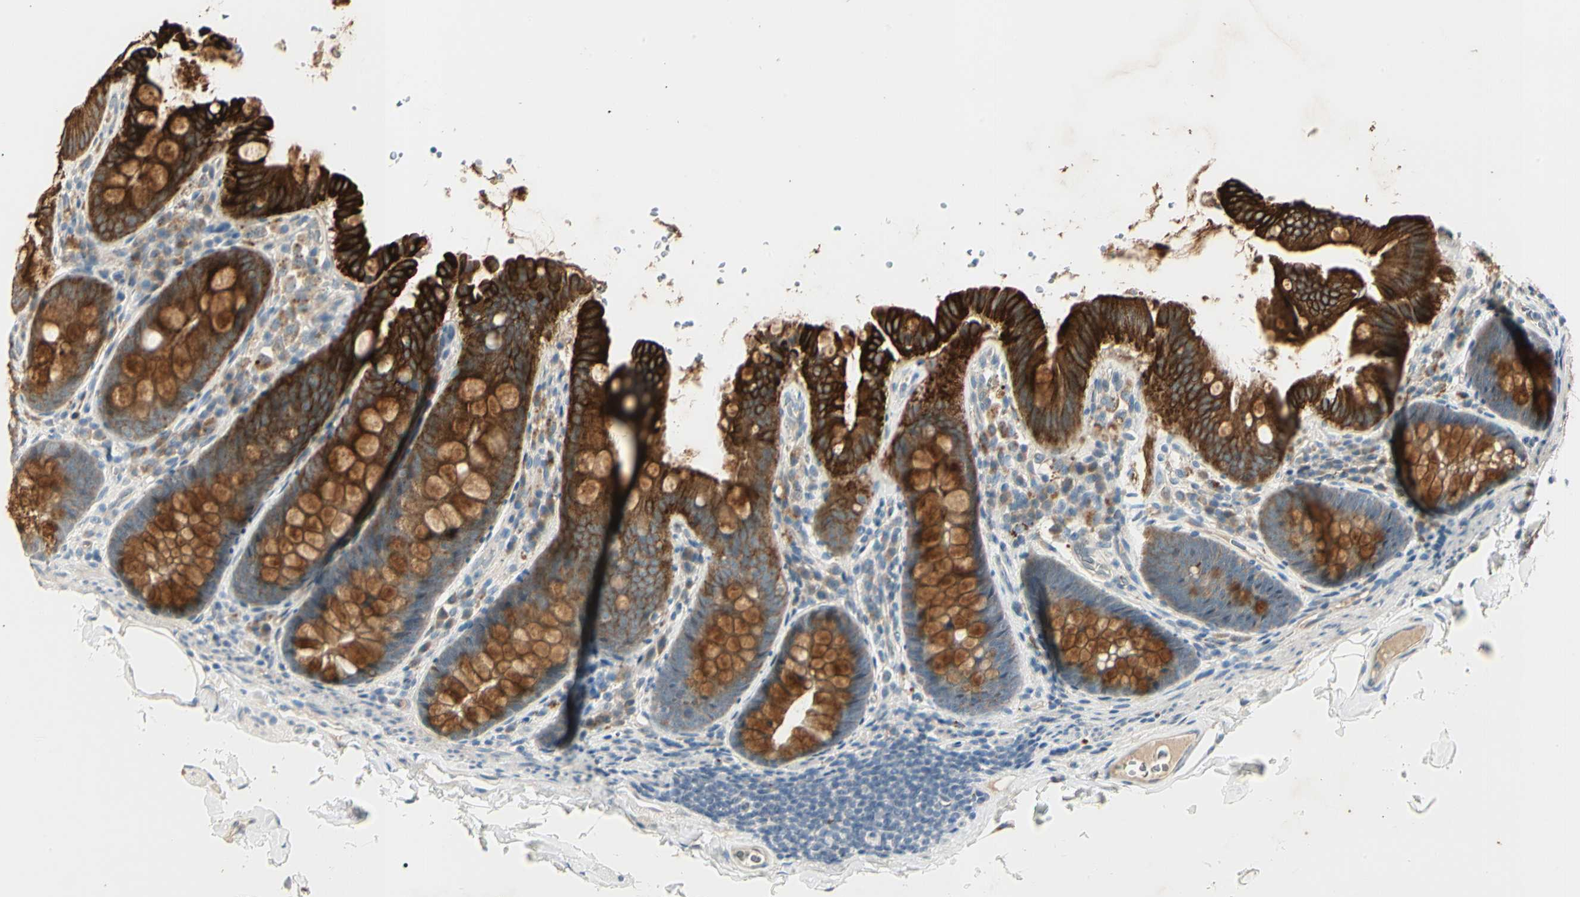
{"staining": {"intensity": "weak", "quantity": ">75%", "location": "cytoplasmic/membranous"}, "tissue": "colon", "cell_type": "Endothelial cells", "image_type": "normal", "snomed": [{"axis": "morphology", "description": "Normal tissue, NOS"}, {"axis": "topography", "description": "Colon"}], "caption": "Immunohistochemical staining of unremarkable colon demonstrates low levels of weak cytoplasmic/membranous expression in approximately >75% of endothelial cells.", "gene": "SKIL", "patient": {"sex": "female", "age": 61}}